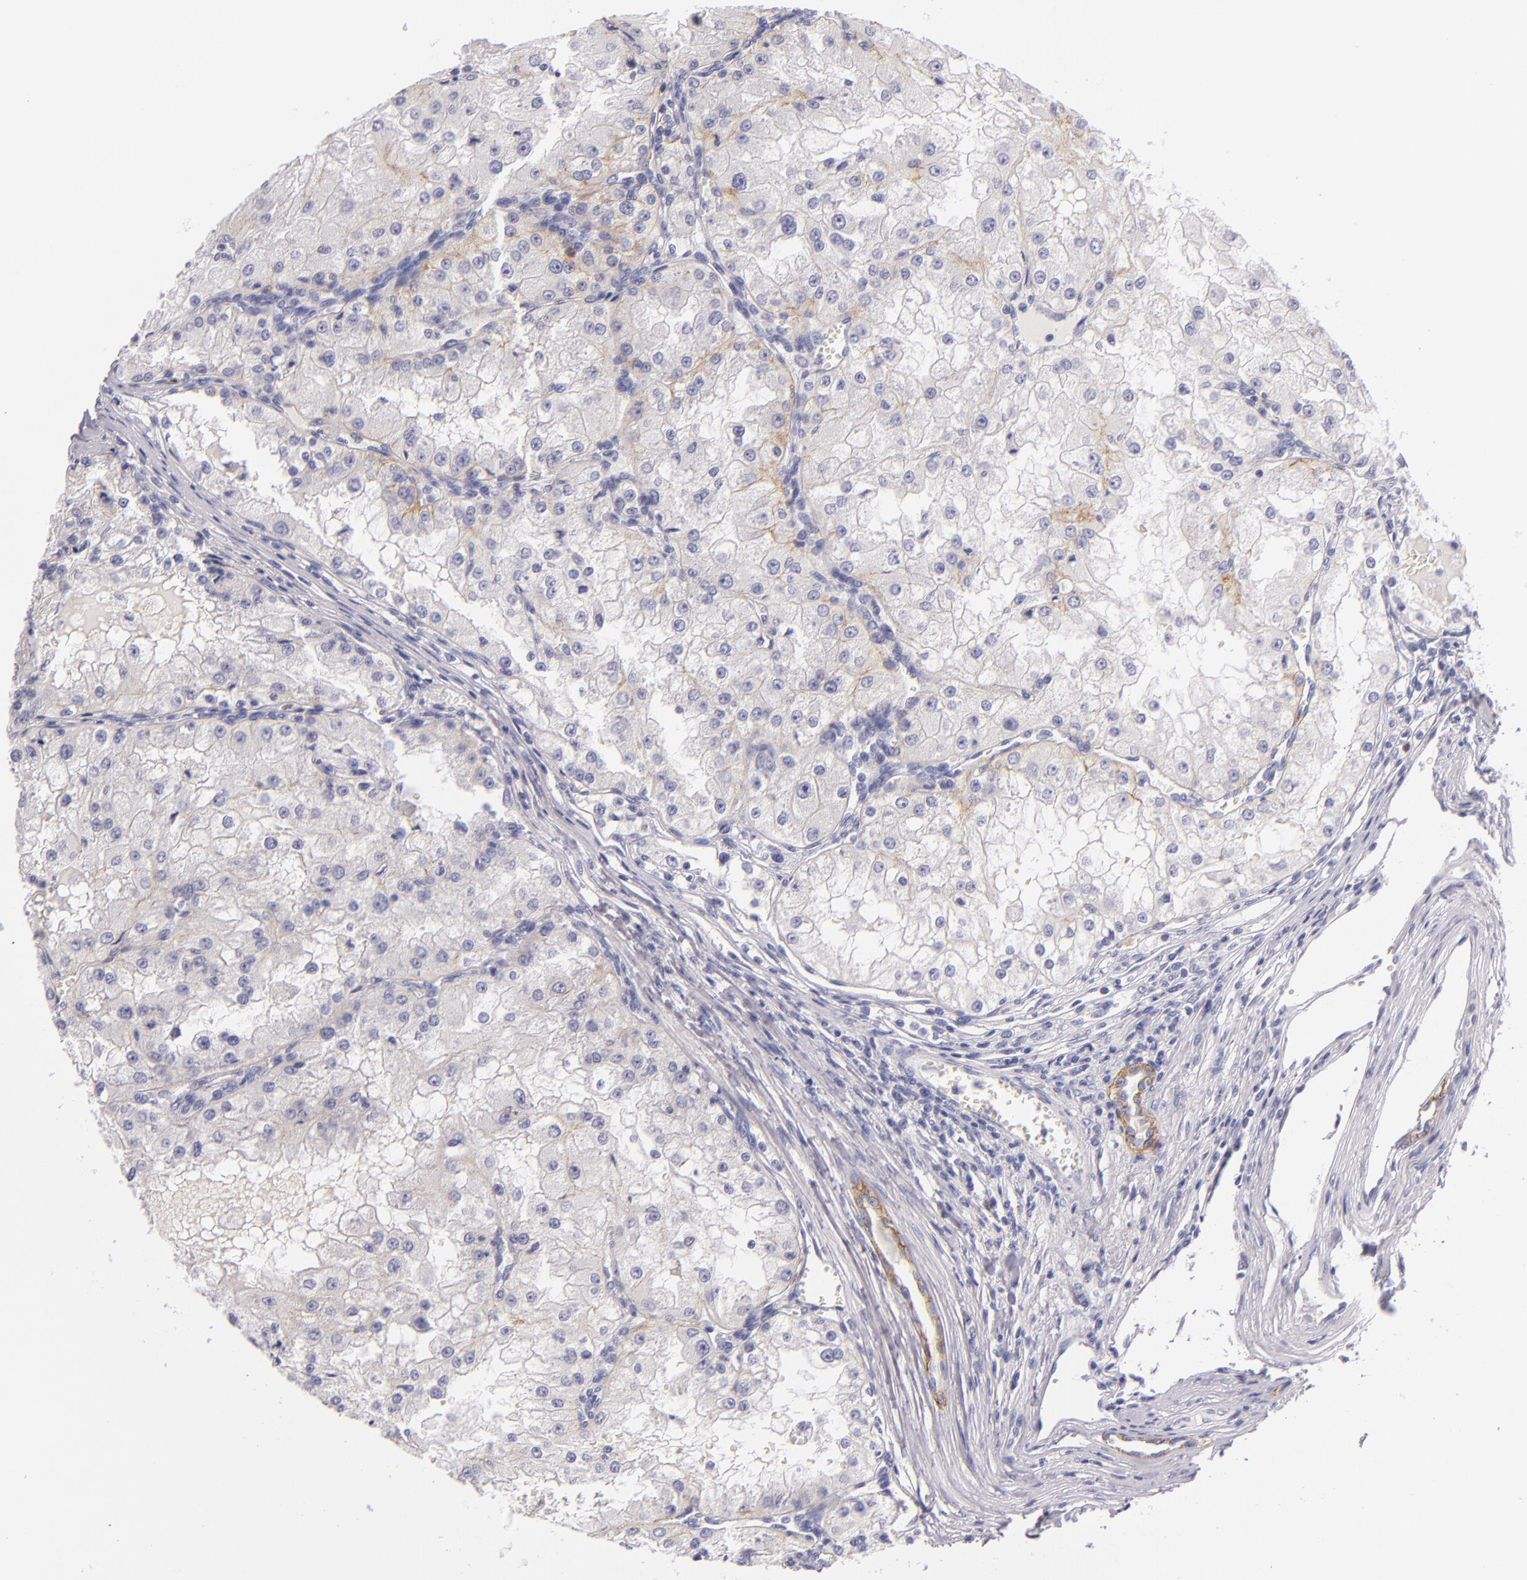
{"staining": {"intensity": "weak", "quantity": "<25%", "location": "cytoplasmic/membranous"}, "tissue": "renal cancer", "cell_type": "Tumor cells", "image_type": "cancer", "snomed": [{"axis": "morphology", "description": "Adenocarcinoma, NOS"}, {"axis": "topography", "description": "Kidney"}], "caption": "An immunohistochemistry histopathology image of renal cancer (adenocarcinoma) is shown. There is no staining in tumor cells of renal cancer (adenocarcinoma).", "gene": "CDH3", "patient": {"sex": "female", "age": 74}}